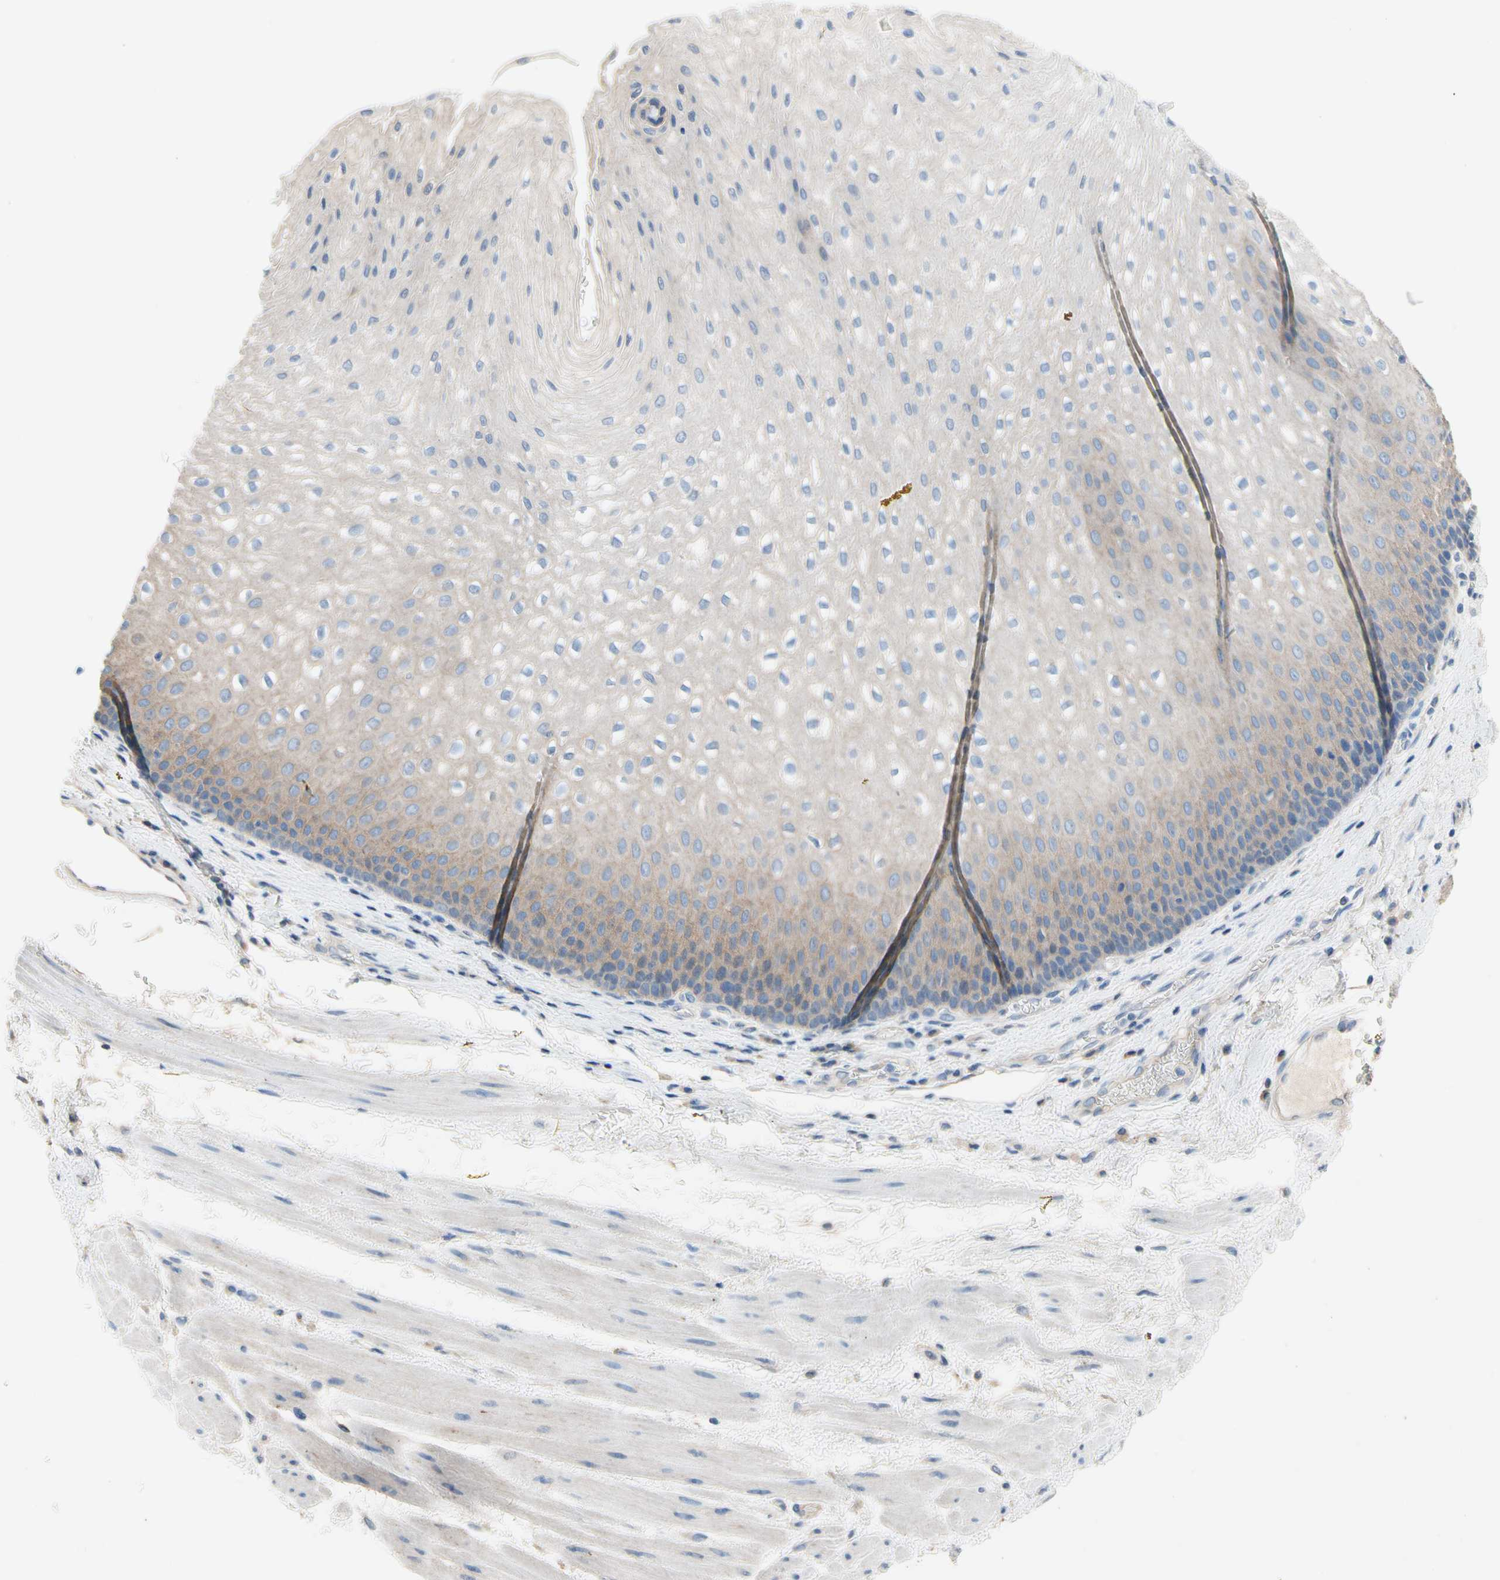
{"staining": {"intensity": "weak", "quantity": "25%-75%", "location": "cytoplasmic/membranous"}, "tissue": "esophagus", "cell_type": "Squamous epithelial cells", "image_type": "normal", "snomed": [{"axis": "morphology", "description": "Normal tissue, NOS"}, {"axis": "topography", "description": "Esophagus"}], "caption": "Unremarkable esophagus demonstrates weak cytoplasmic/membranous staining in approximately 25%-75% of squamous epithelial cells, visualized by immunohistochemistry.", "gene": "CA14", "patient": {"sex": "male", "age": 48}}